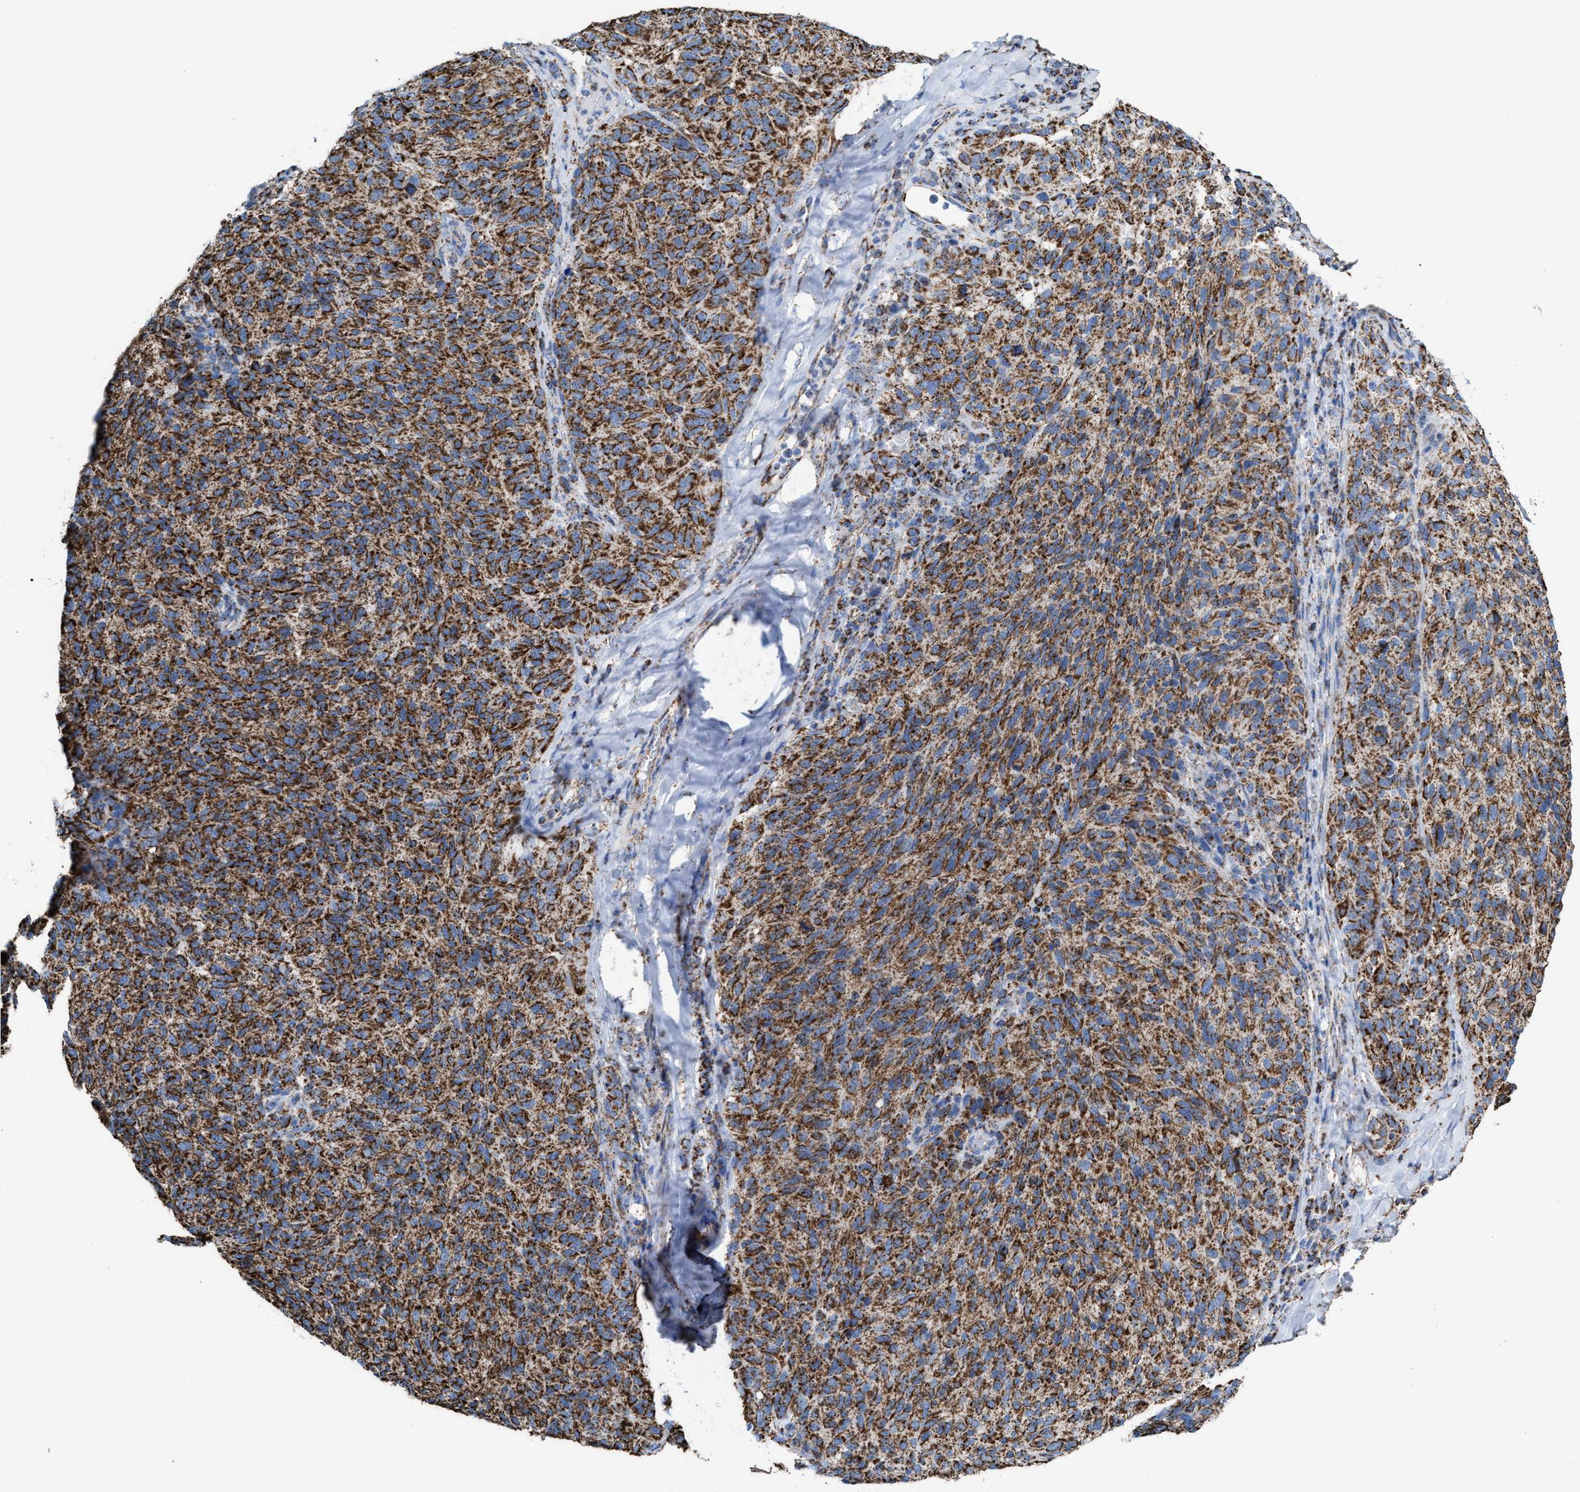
{"staining": {"intensity": "moderate", "quantity": ">75%", "location": "cytoplasmic/membranous"}, "tissue": "melanoma", "cell_type": "Tumor cells", "image_type": "cancer", "snomed": [{"axis": "morphology", "description": "Malignant melanoma, NOS"}, {"axis": "topography", "description": "Skin"}], "caption": "Protein expression analysis of melanoma demonstrates moderate cytoplasmic/membranous expression in approximately >75% of tumor cells. The protein of interest is shown in brown color, while the nuclei are stained blue.", "gene": "ECHS1", "patient": {"sex": "female", "age": 73}}